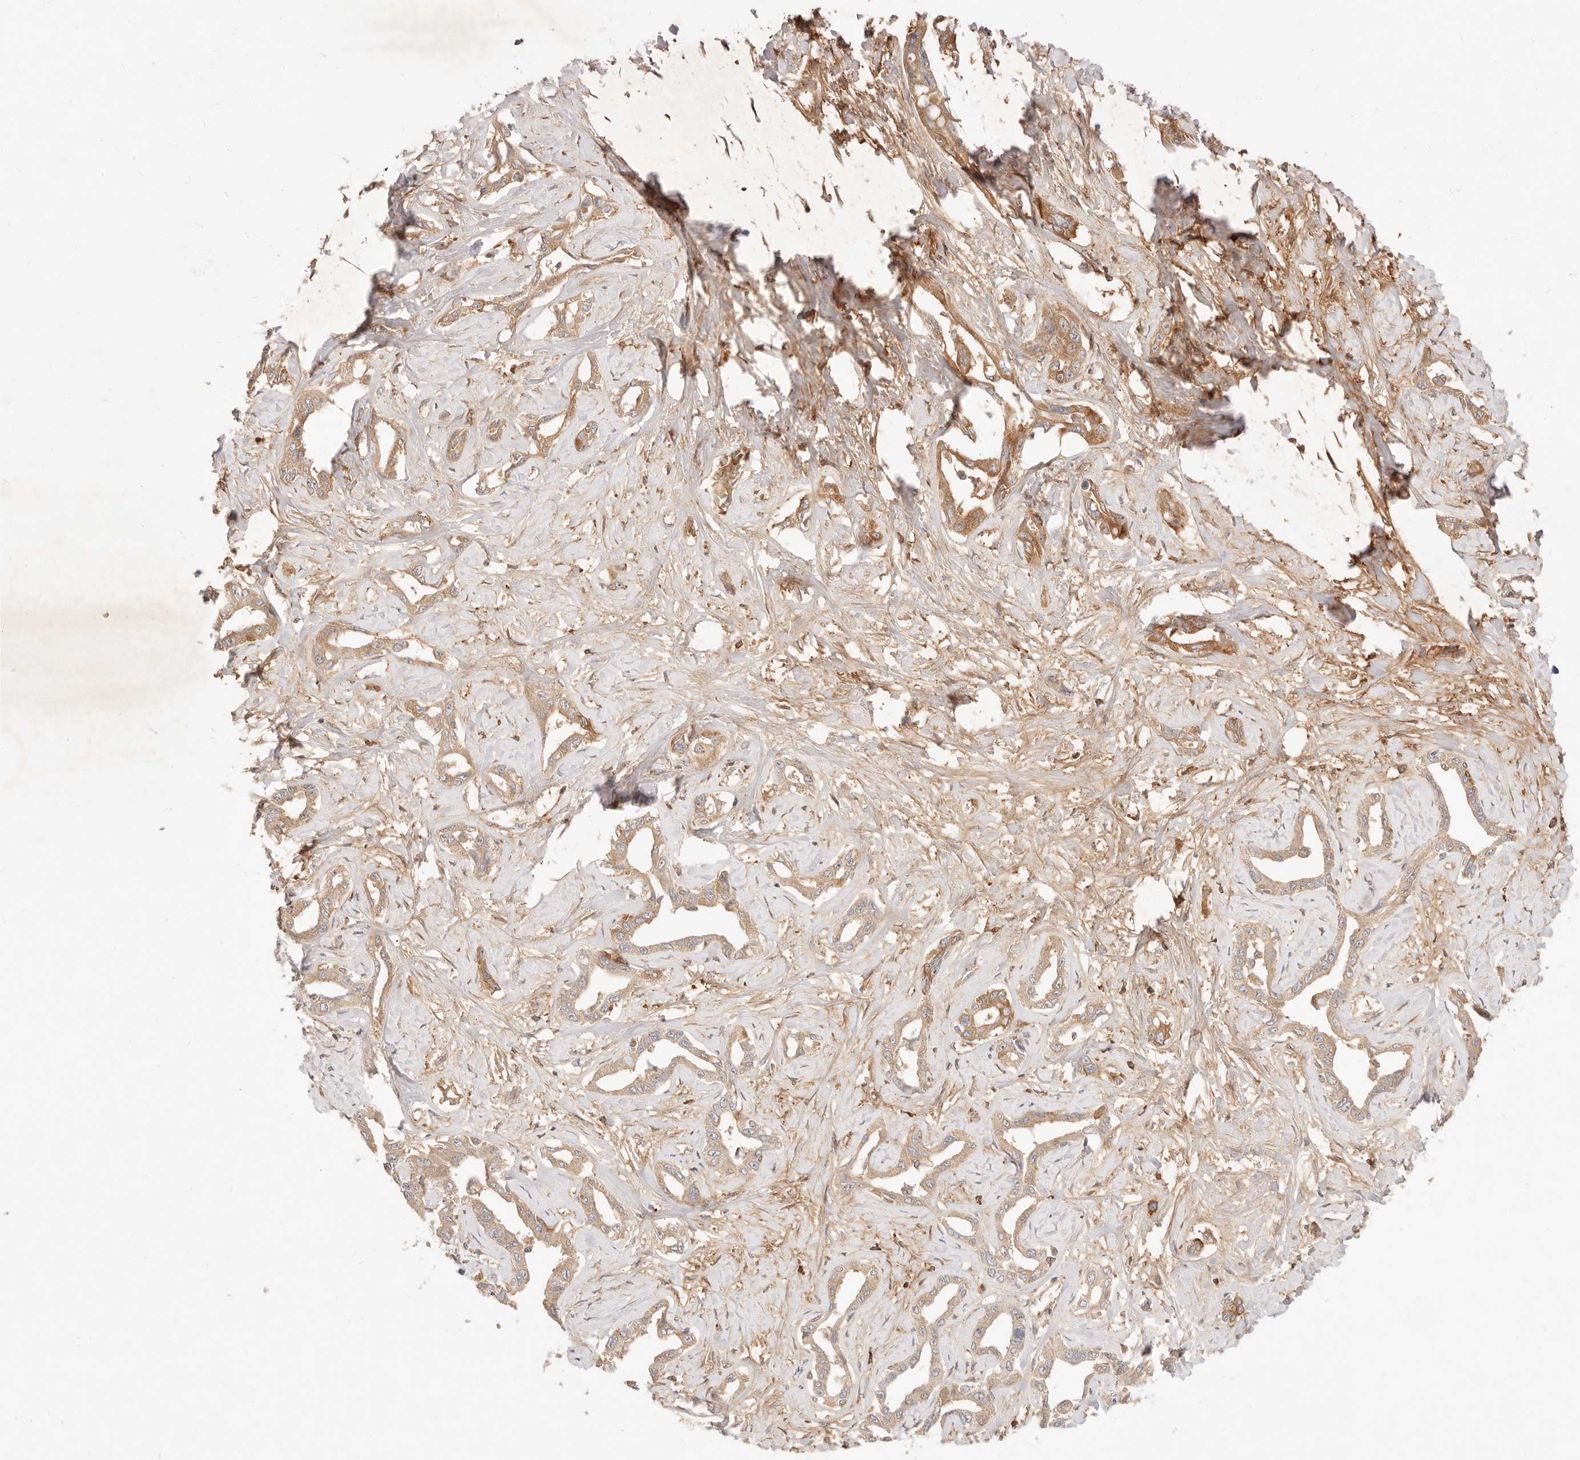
{"staining": {"intensity": "moderate", "quantity": ">75%", "location": "cytoplasmic/membranous"}, "tissue": "liver cancer", "cell_type": "Tumor cells", "image_type": "cancer", "snomed": [{"axis": "morphology", "description": "Cholangiocarcinoma"}, {"axis": "topography", "description": "Liver"}], "caption": "Human liver cancer (cholangiocarcinoma) stained with a brown dye demonstrates moderate cytoplasmic/membranous positive expression in approximately >75% of tumor cells.", "gene": "UBXN10", "patient": {"sex": "male", "age": 59}}